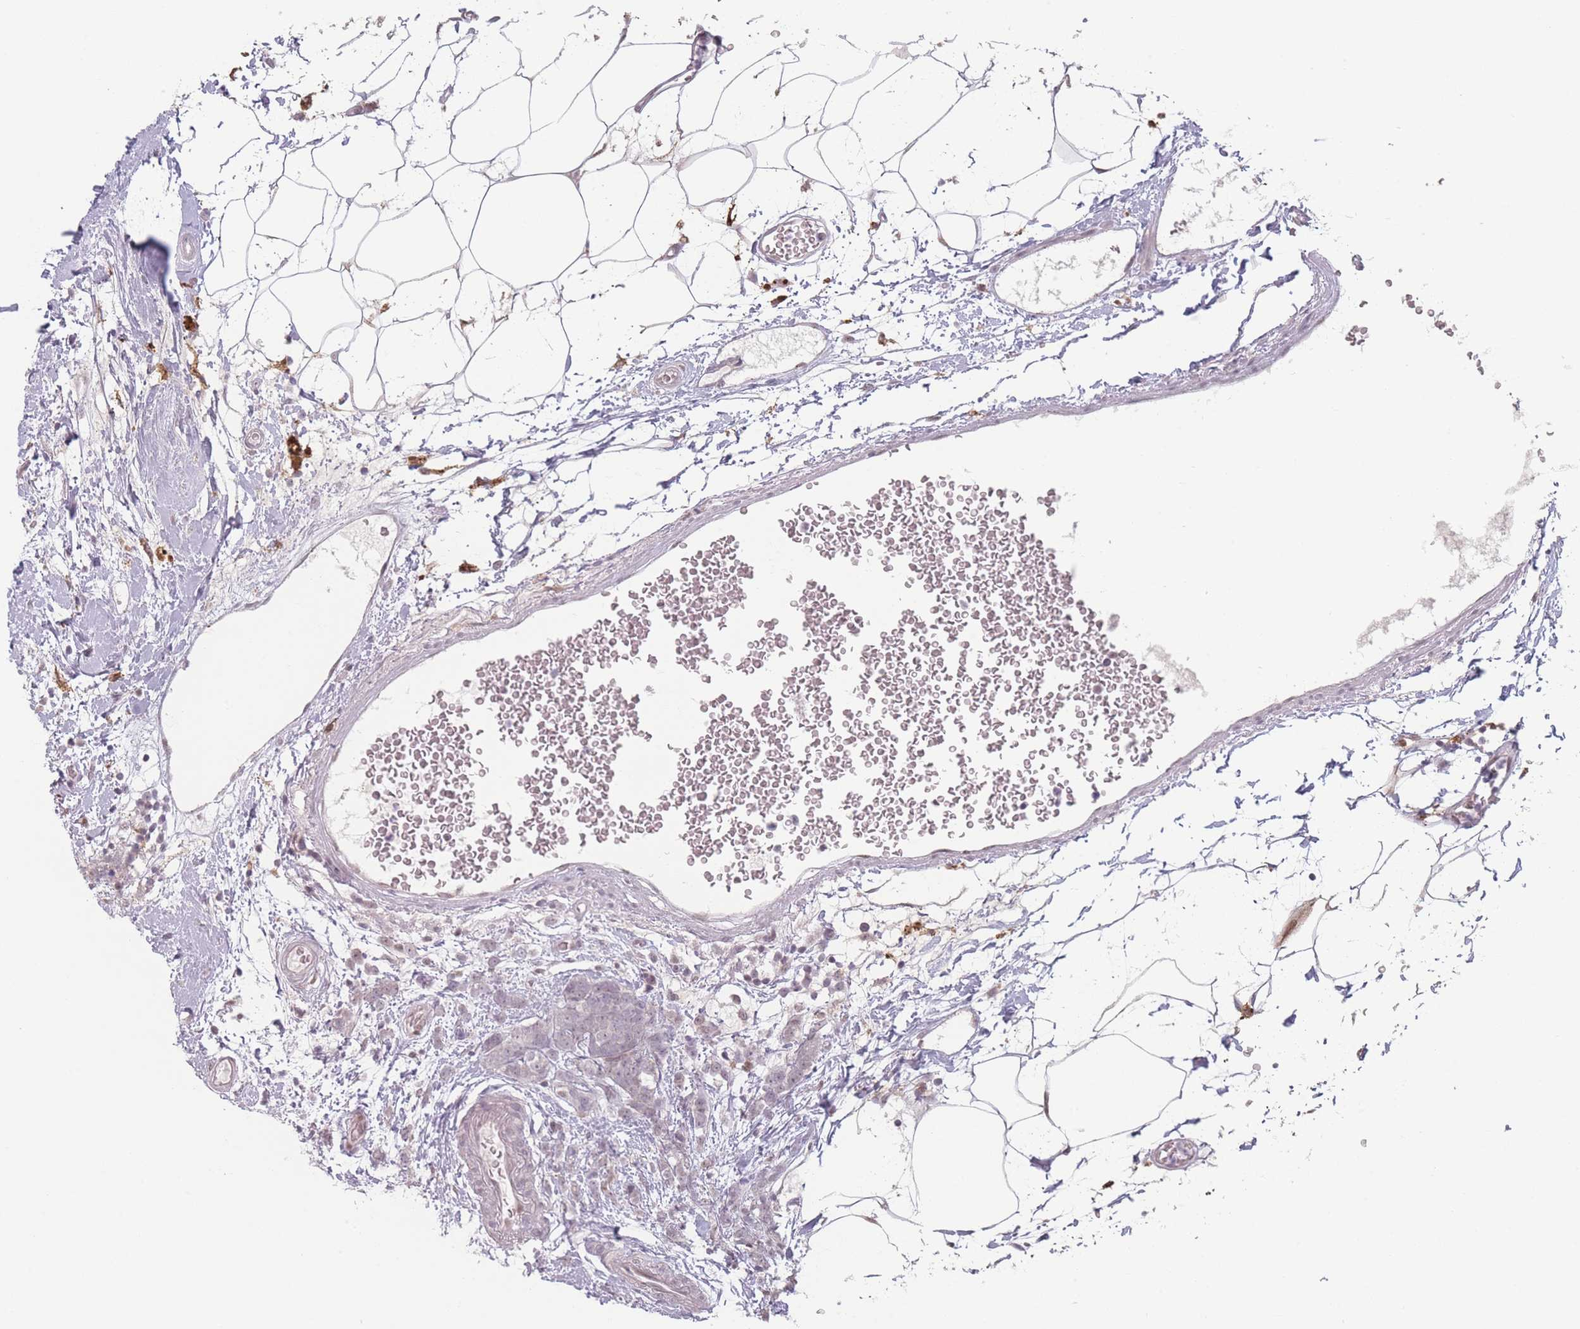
{"staining": {"intensity": "weak", "quantity": "25%-75%", "location": "nuclear"}, "tissue": "breast cancer", "cell_type": "Tumor cells", "image_type": "cancer", "snomed": [{"axis": "morphology", "description": "Lobular carcinoma"}, {"axis": "topography", "description": "Breast"}], "caption": "Brown immunohistochemical staining in human breast cancer exhibits weak nuclear positivity in approximately 25%-75% of tumor cells. (Stains: DAB (3,3'-diaminobenzidine) in brown, nuclei in blue, Microscopy: brightfield microscopy at high magnification).", "gene": "OR10C1", "patient": {"sex": "female", "age": 58}}